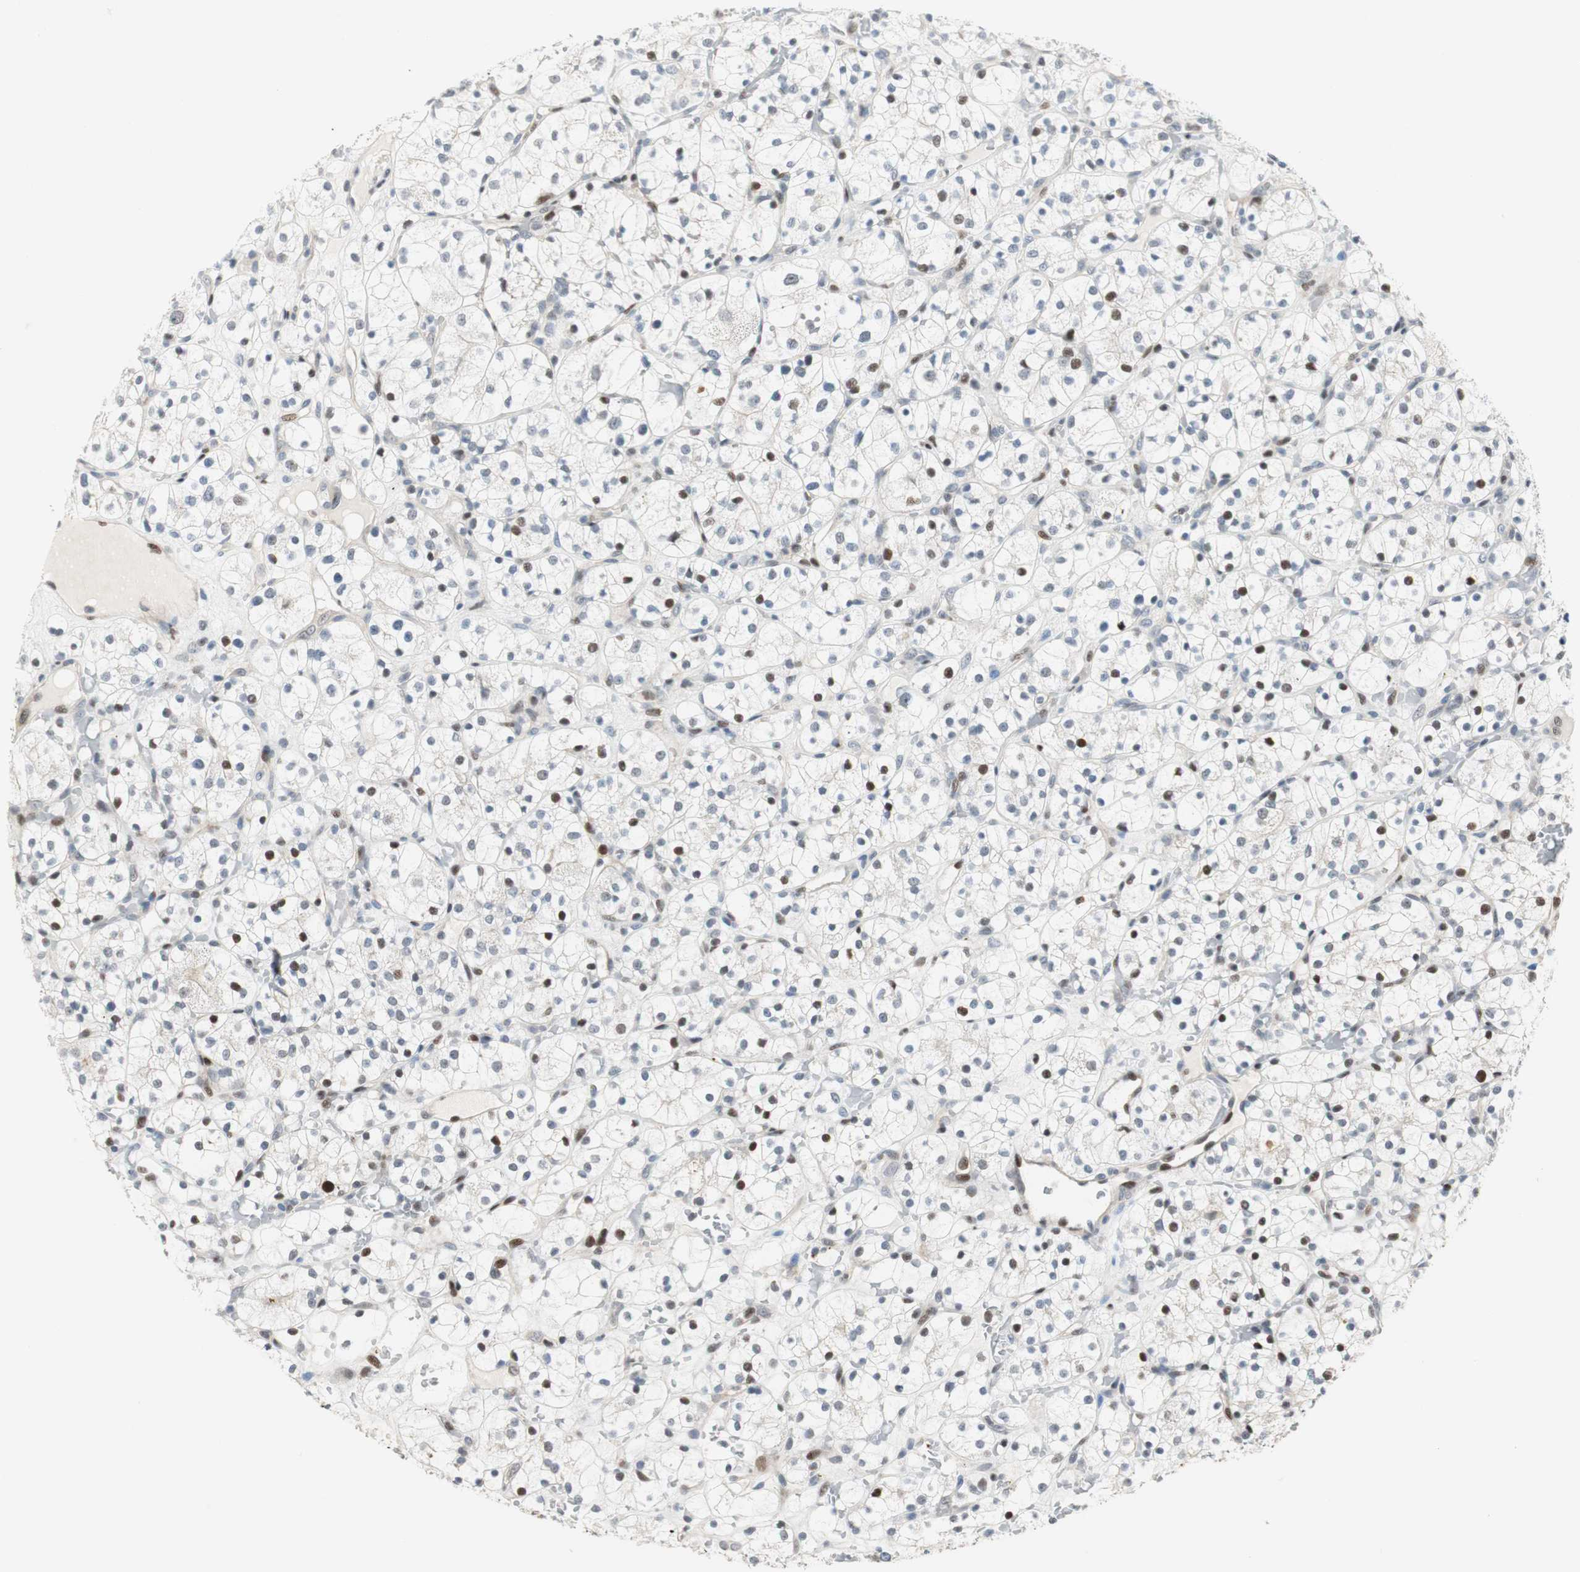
{"staining": {"intensity": "strong", "quantity": "<25%", "location": "nuclear"}, "tissue": "renal cancer", "cell_type": "Tumor cells", "image_type": "cancer", "snomed": [{"axis": "morphology", "description": "Adenocarcinoma, NOS"}, {"axis": "topography", "description": "Kidney"}], "caption": "Protein analysis of renal adenocarcinoma tissue exhibits strong nuclear positivity in about <25% of tumor cells.", "gene": "RAD1", "patient": {"sex": "female", "age": 60}}